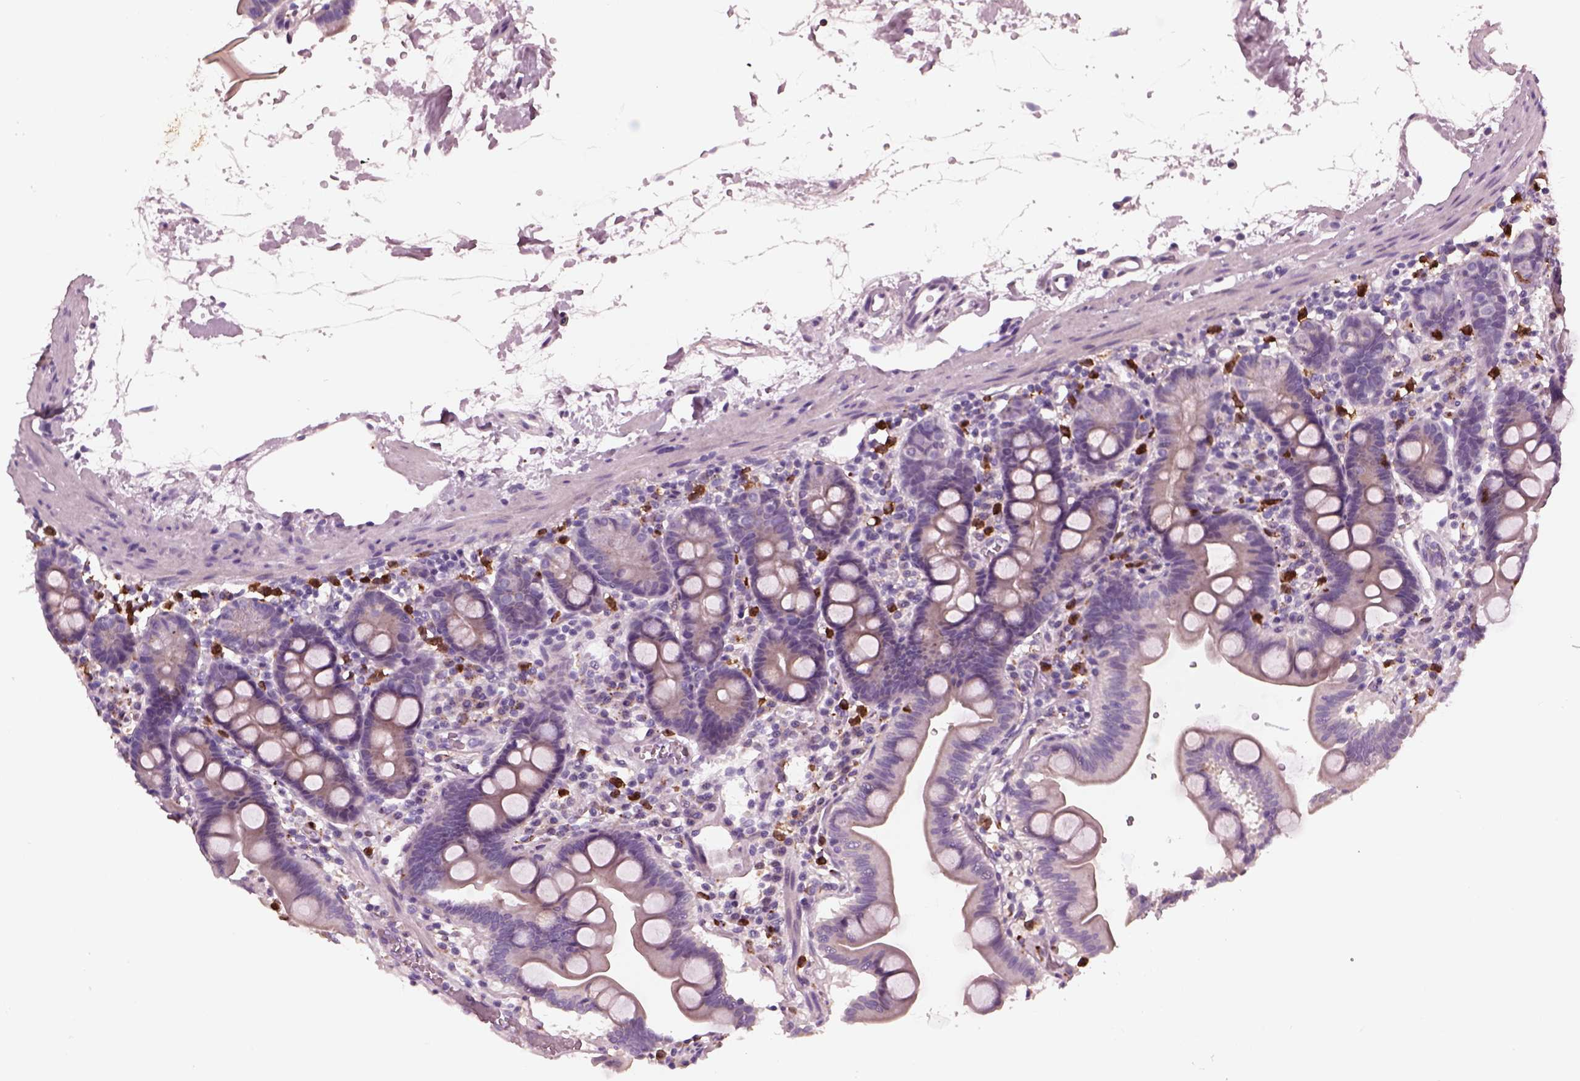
{"staining": {"intensity": "negative", "quantity": "none", "location": "none"}, "tissue": "duodenum", "cell_type": "Glandular cells", "image_type": "normal", "snomed": [{"axis": "morphology", "description": "Normal tissue, NOS"}, {"axis": "topography", "description": "Duodenum"}], "caption": "IHC of normal human duodenum shows no staining in glandular cells.", "gene": "SLAMF8", "patient": {"sex": "male", "age": 59}}